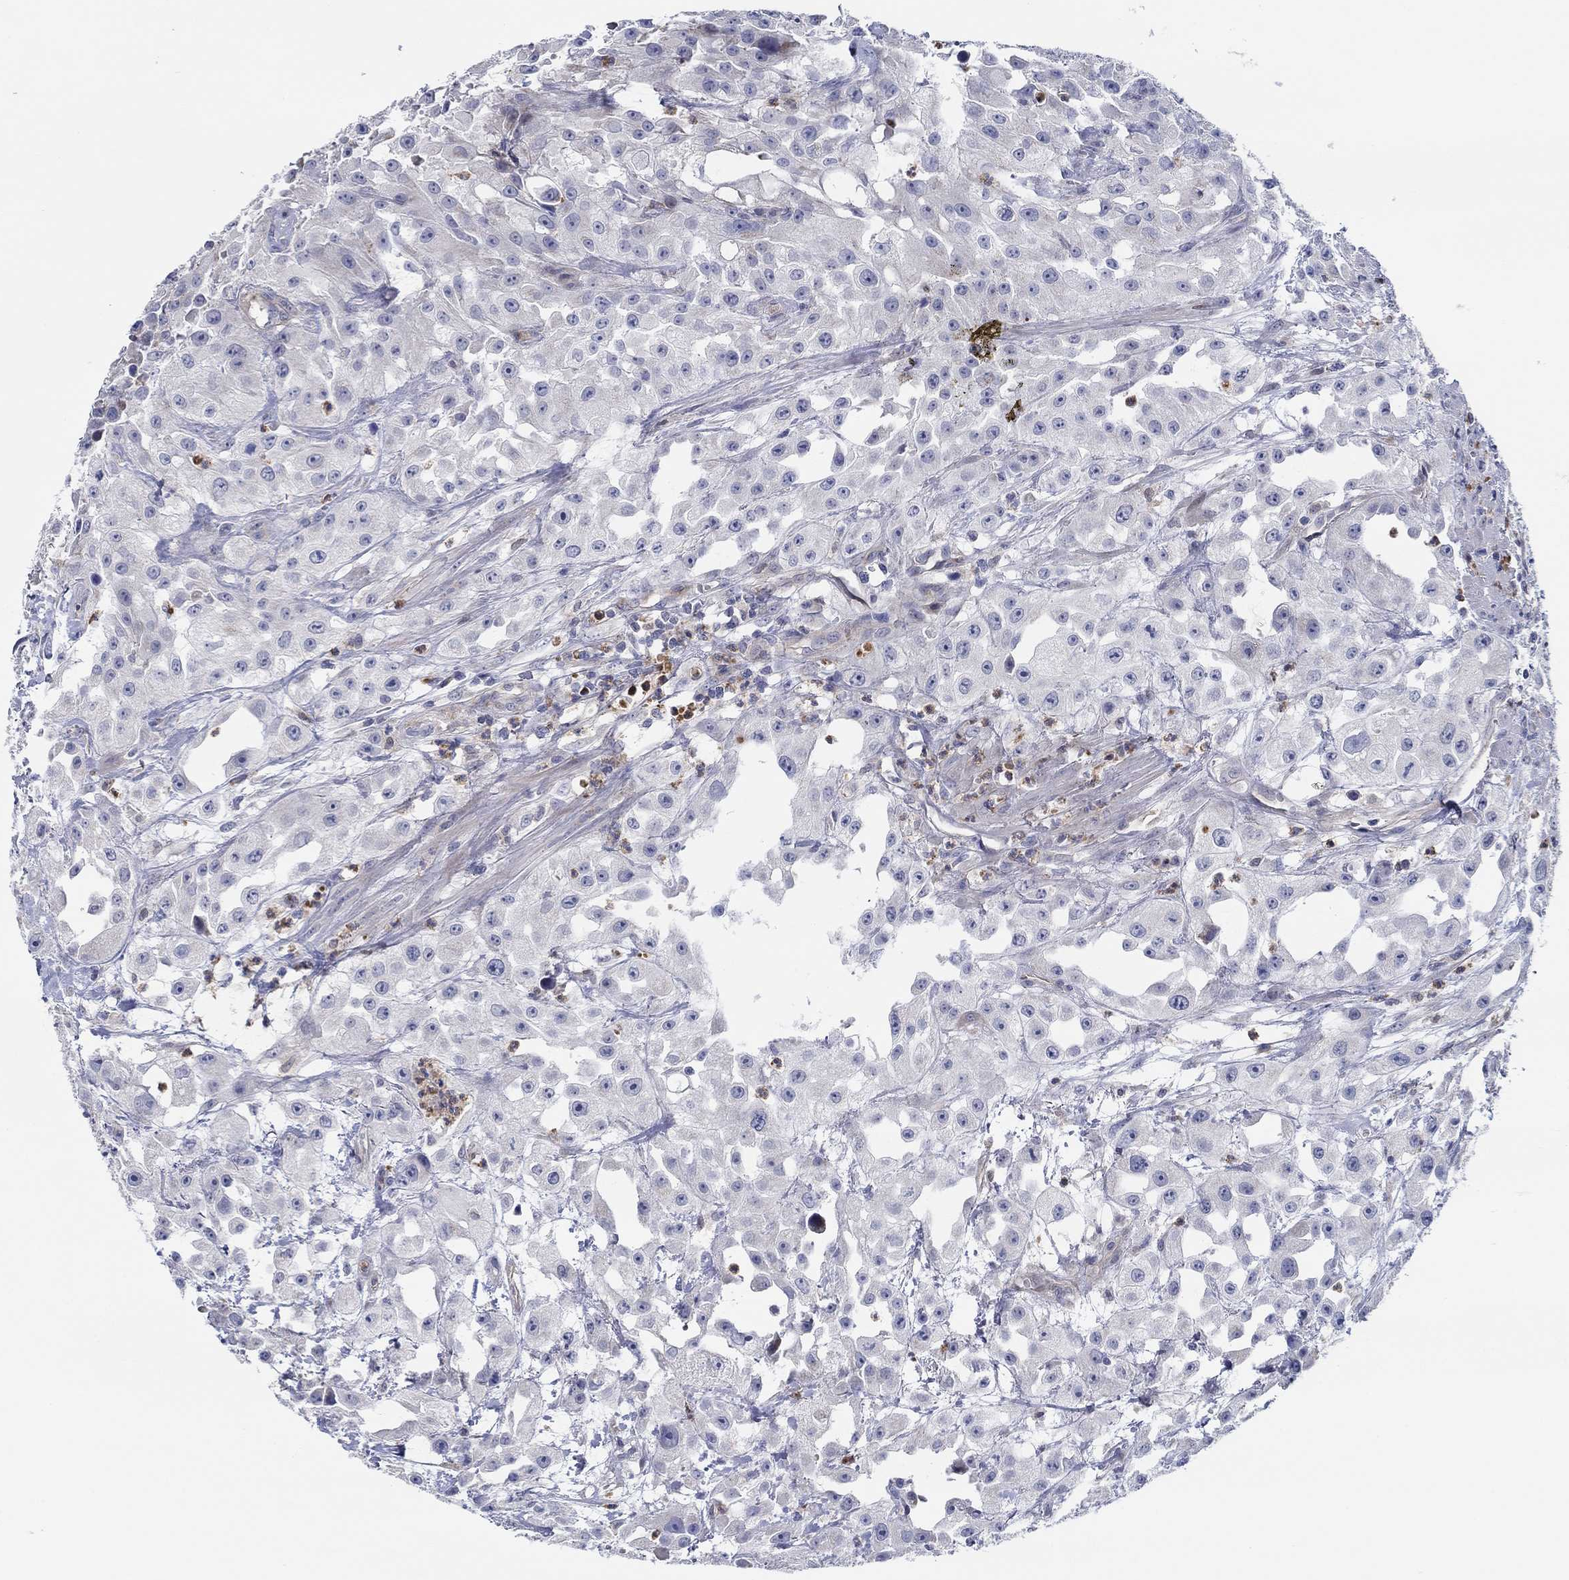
{"staining": {"intensity": "negative", "quantity": "none", "location": "none"}, "tissue": "urothelial cancer", "cell_type": "Tumor cells", "image_type": "cancer", "snomed": [{"axis": "morphology", "description": "Urothelial carcinoma, High grade"}, {"axis": "topography", "description": "Urinary bladder"}], "caption": "DAB (3,3'-diaminobenzidine) immunohistochemical staining of human urothelial carcinoma (high-grade) displays no significant positivity in tumor cells.", "gene": "CFAP61", "patient": {"sex": "male", "age": 79}}